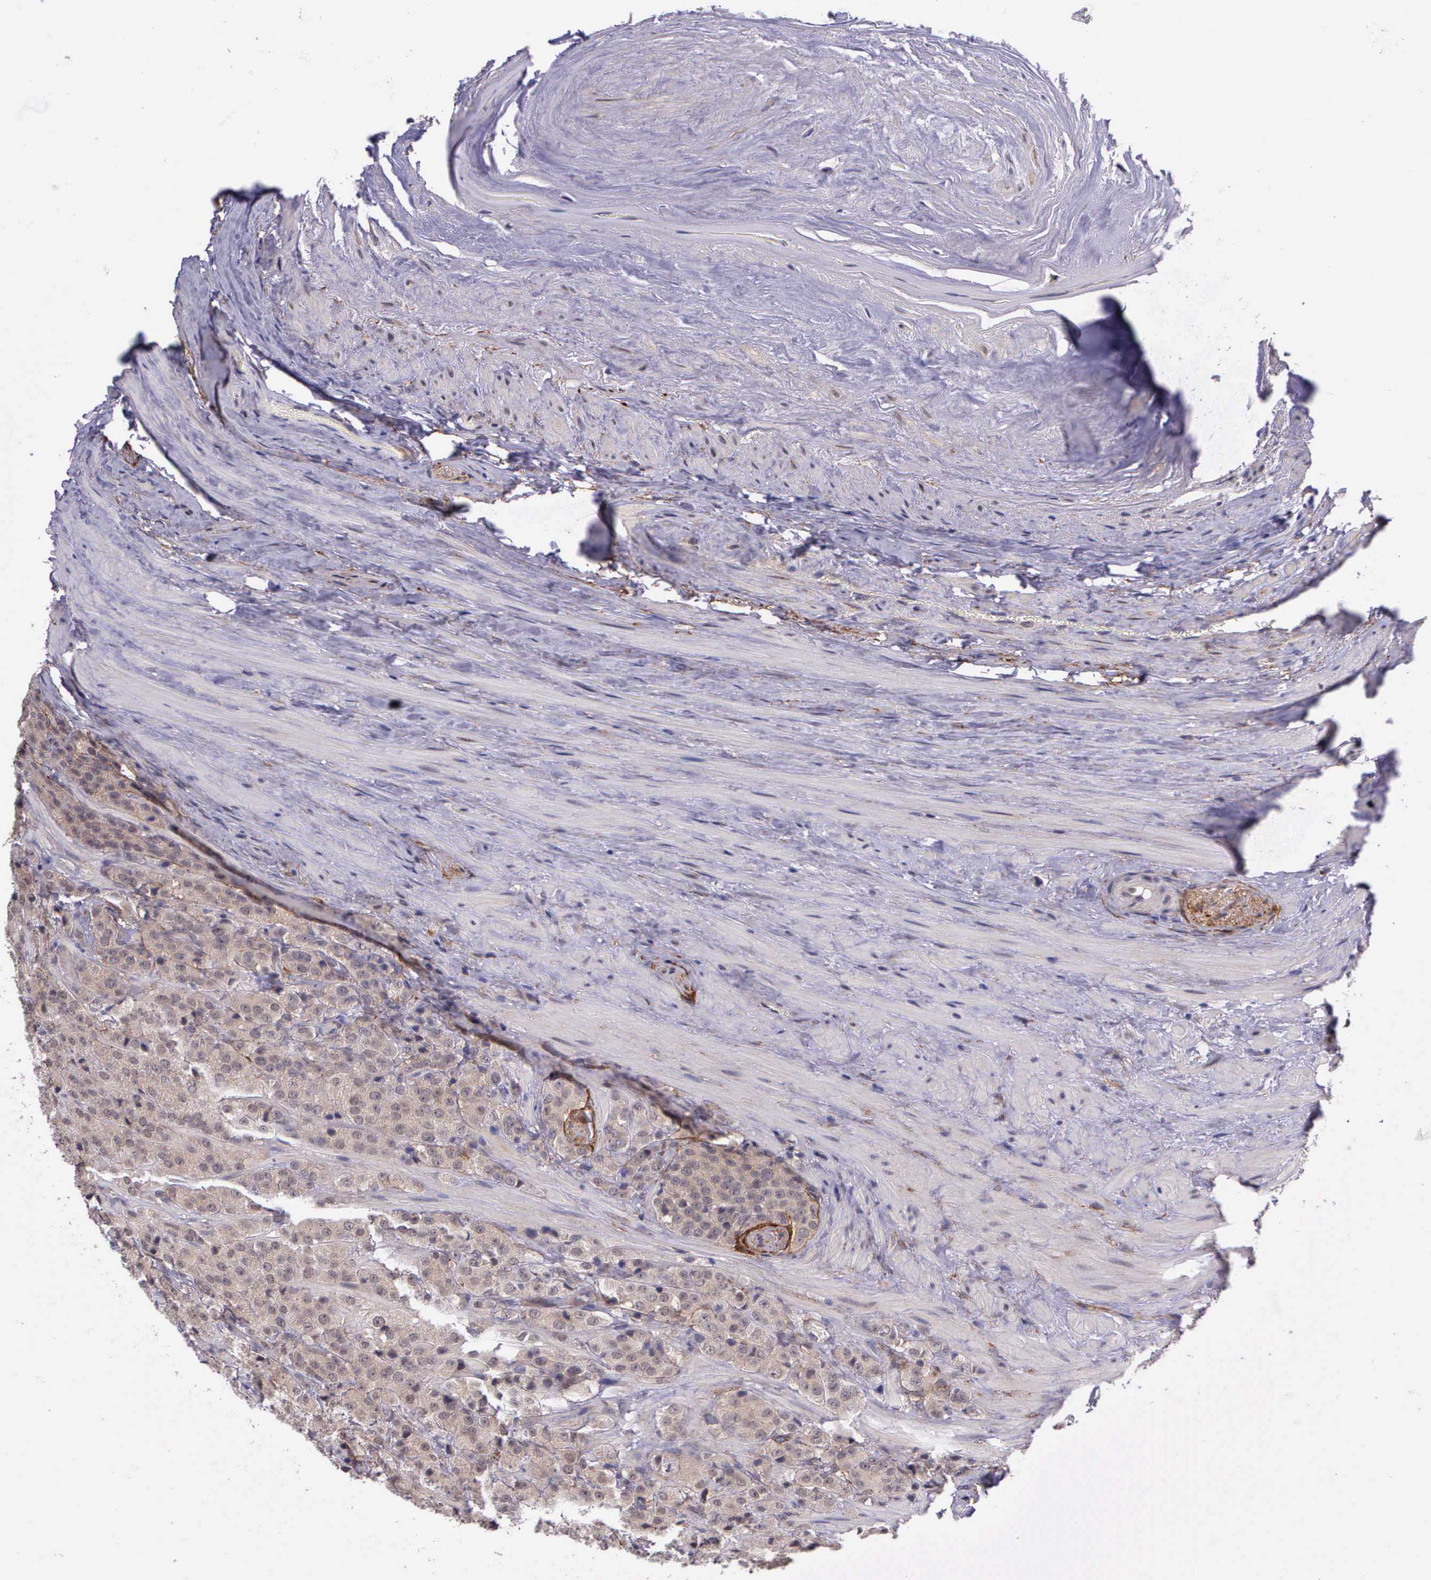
{"staining": {"intensity": "weak", "quantity": "25%-75%", "location": "cytoplasmic/membranous"}, "tissue": "prostate cancer", "cell_type": "Tumor cells", "image_type": "cancer", "snomed": [{"axis": "morphology", "description": "Adenocarcinoma, Medium grade"}, {"axis": "topography", "description": "Prostate"}], "caption": "Prostate cancer tissue displays weak cytoplasmic/membranous positivity in approximately 25%-75% of tumor cells (DAB IHC with brightfield microscopy, high magnification).", "gene": "PRICKLE3", "patient": {"sex": "male", "age": 70}}